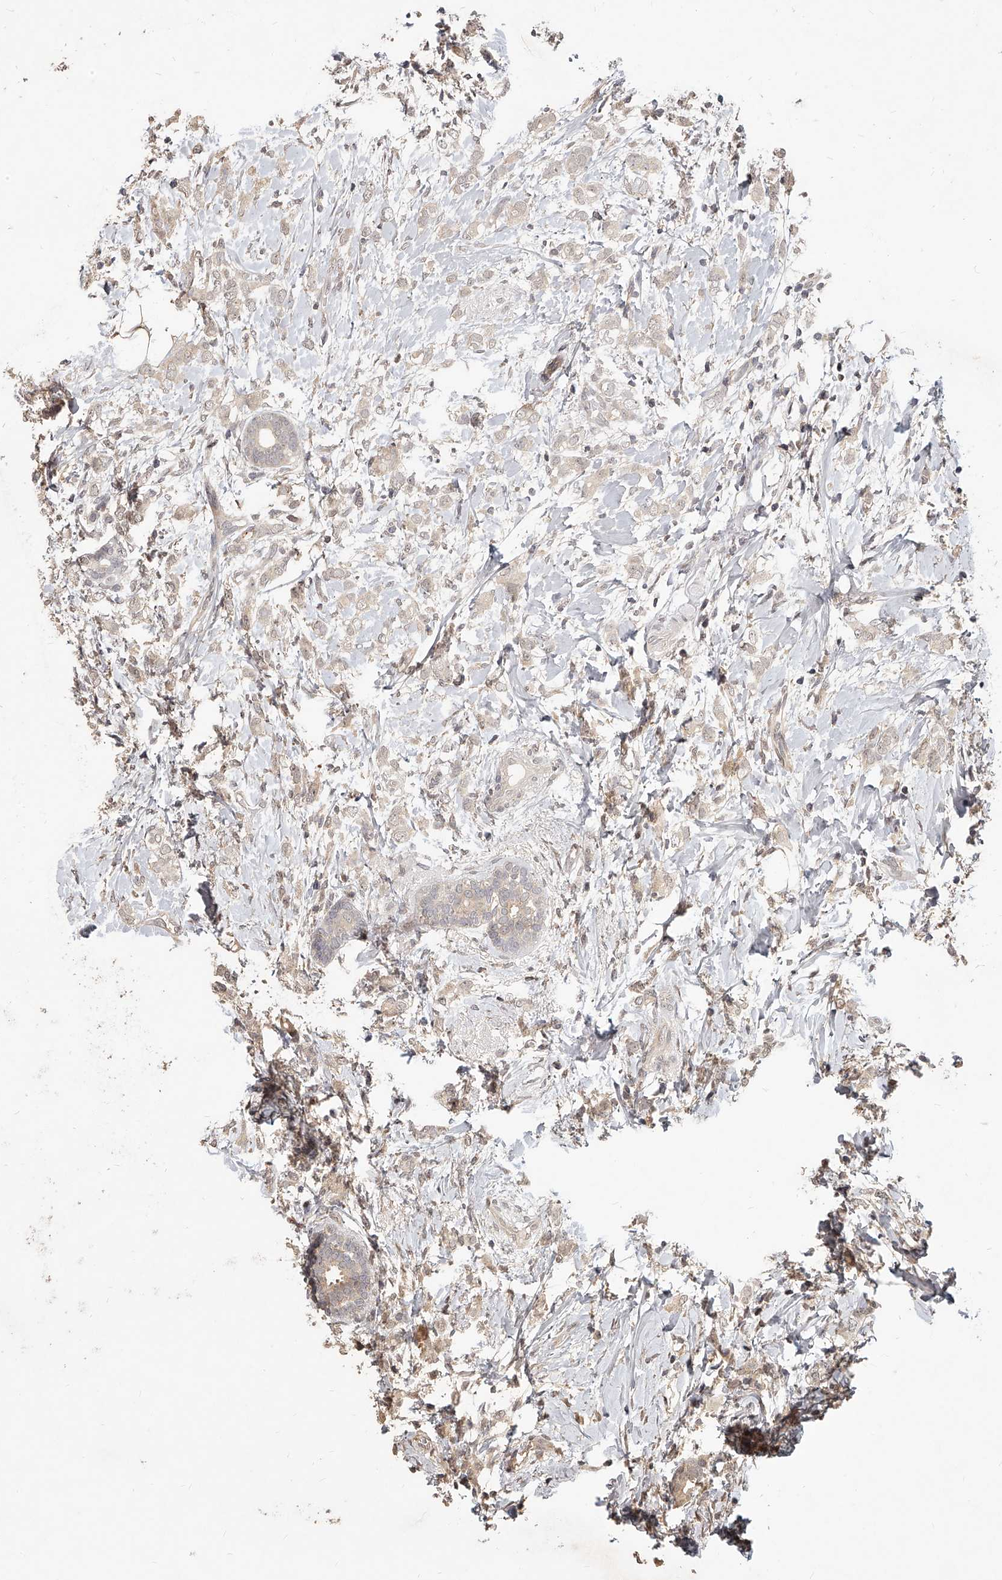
{"staining": {"intensity": "weak", "quantity": "25%-75%", "location": "cytoplasmic/membranous,nuclear"}, "tissue": "breast cancer", "cell_type": "Tumor cells", "image_type": "cancer", "snomed": [{"axis": "morphology", "description": "Normal tissue, NOS"}, {"axis": "morphology", "description": "Lobular carcinoma"}, {"axis": "topography", "description": "Breast"}], "caption": "Breast cancer stained for a protein displays weak cytoplasmic/membranous and nuclear positivity in tumor cells.", "gene": "SLC37A1", "patient": {"sex": "female", "age": 47}}